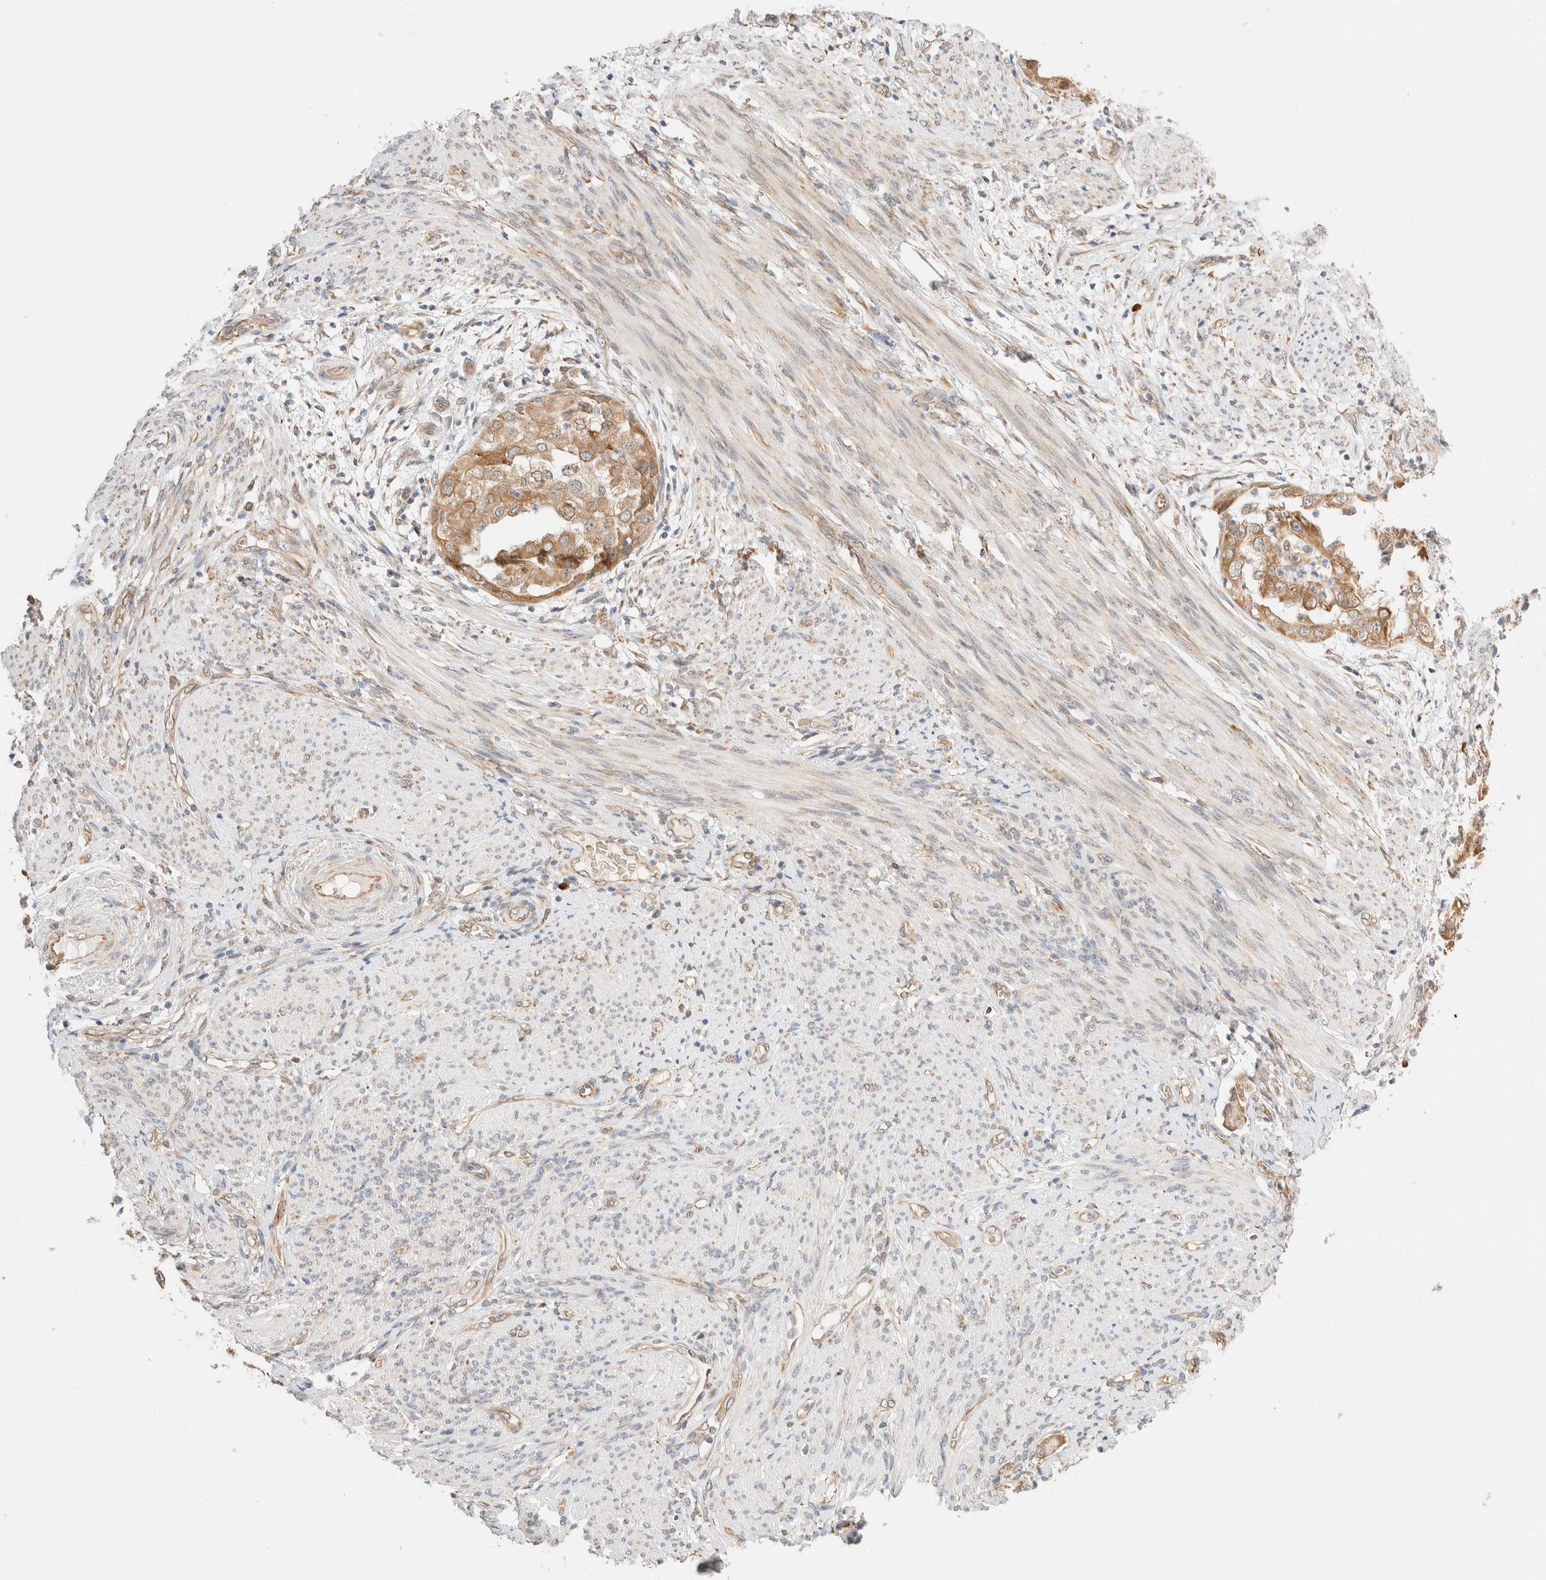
{"staining": {"intensity": "moderate", "quantity": ">75%", "location": "cytoplasmic/membranous"}, "tissue": "endometrial cancer", "cell_type": "Tumor cells", "image_type": "cancer", "snomed": [{"axis": "morphology", "description": "Adenocarcinoma, NOS"}, {"axis": "topography", "description": "Endometrium"}], "caption": "The immunohistochemical stain highlights moderate cytoplasmic/membranous staining in tumor cells of endometrial adenocarcinoma tissue.", "gene": "SYVN1", "patient": {"sex": "female", "age": 85}}